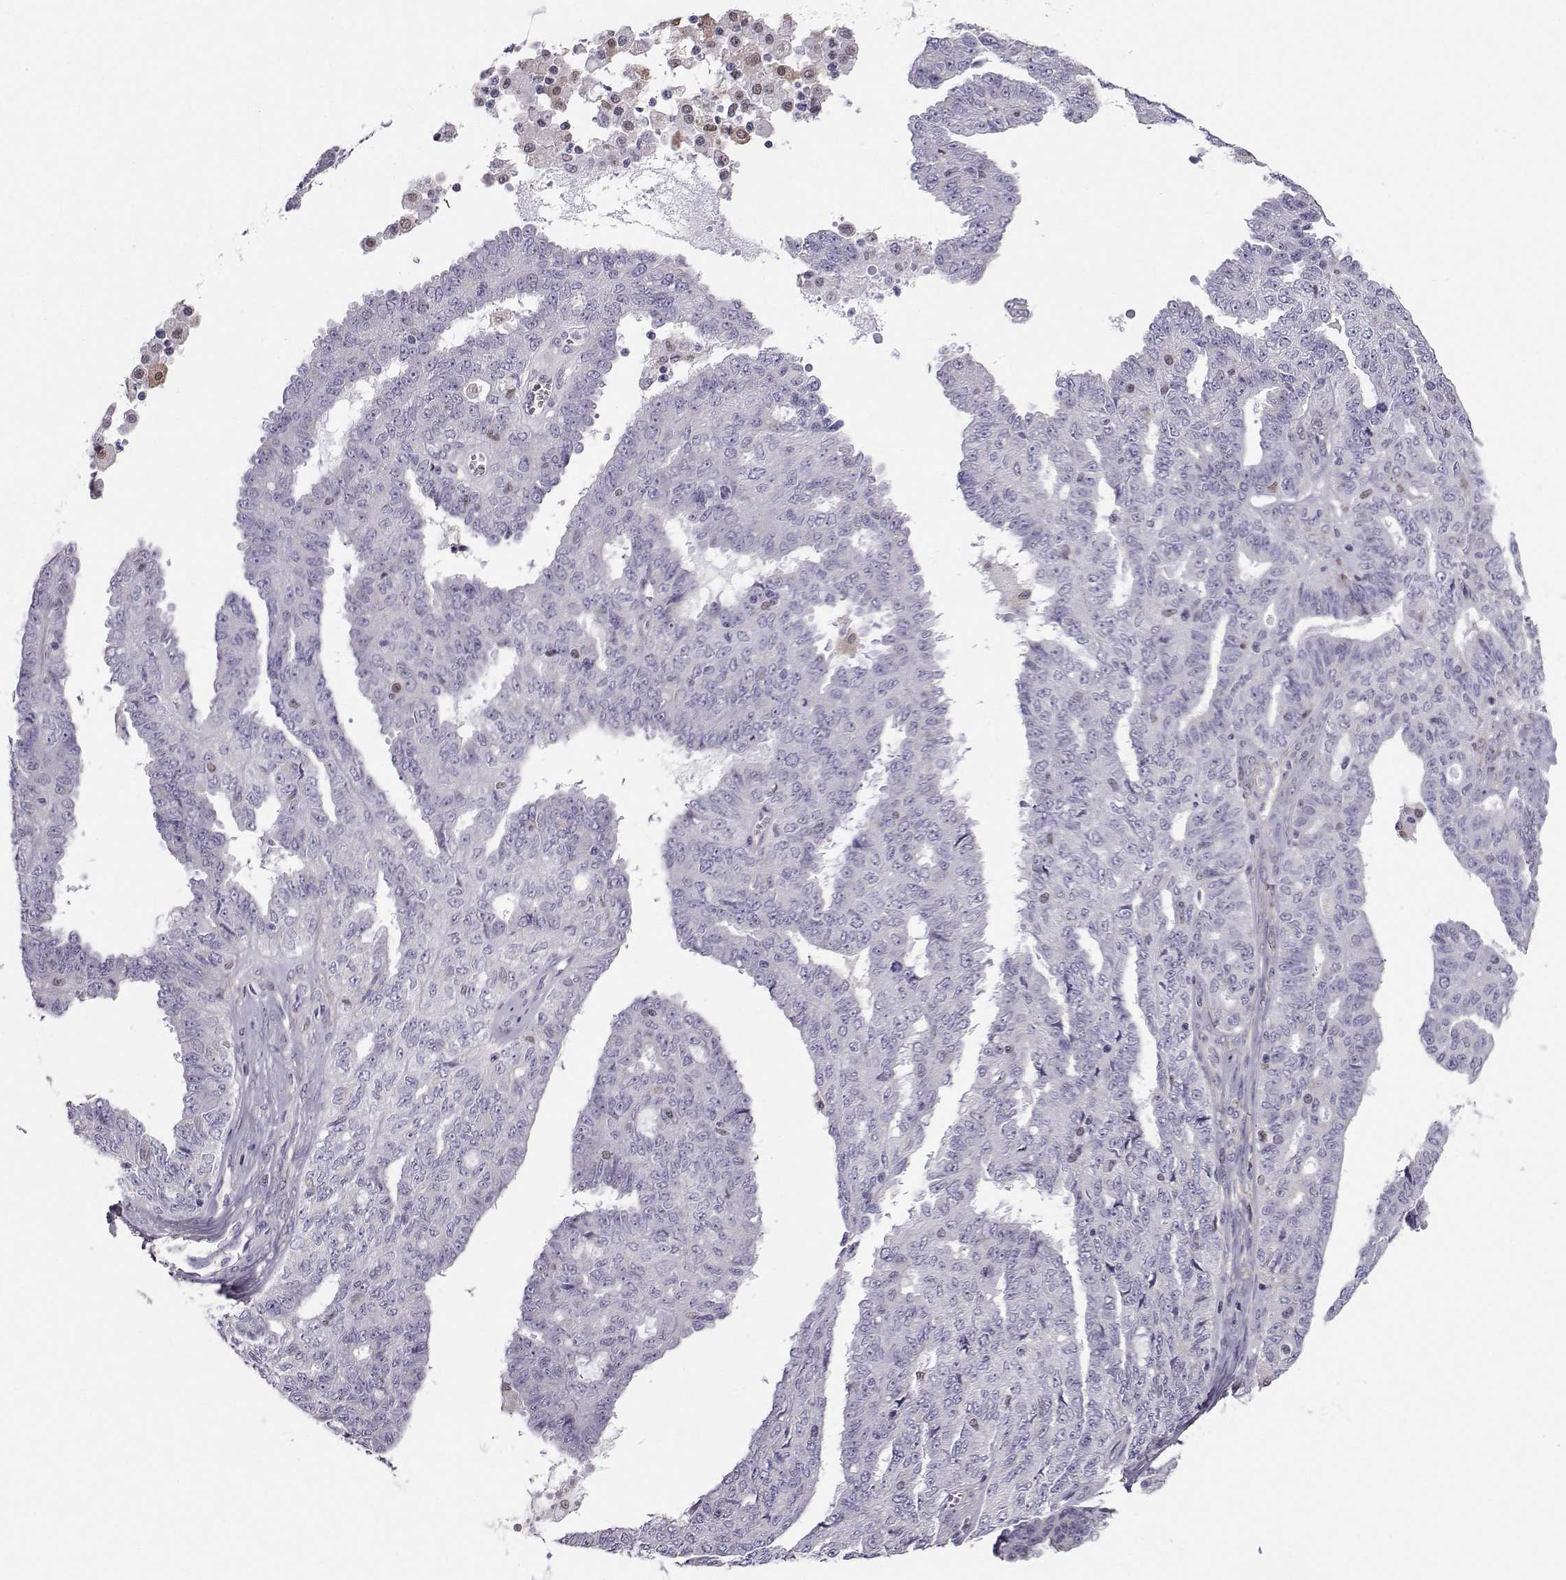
{"staining": {"intensity": "negative", "quantity": "none", "location": "none"}, "tissue": "ovarian cancer", "cell_type": "Tumor cells", "image_type": "cancer", "snomed": [{"axis": "morphology", "description": "Cystadenocarcinoma, serous, NOS"}, {"axis": "topography", "description": "Ovary"}], "caption": "An immunohistochemistry micrograph of ovarian cancer (serous cystadenocarcinoma) is shown. There is no staining in tumor cells of ovarian cancer (serous cystadenocarcinoma). (DAB IHC visualized using brightfield microscopy, high magnification).", "gene": "DCLK3", "patient": {"sex": "female", "age": 71}}